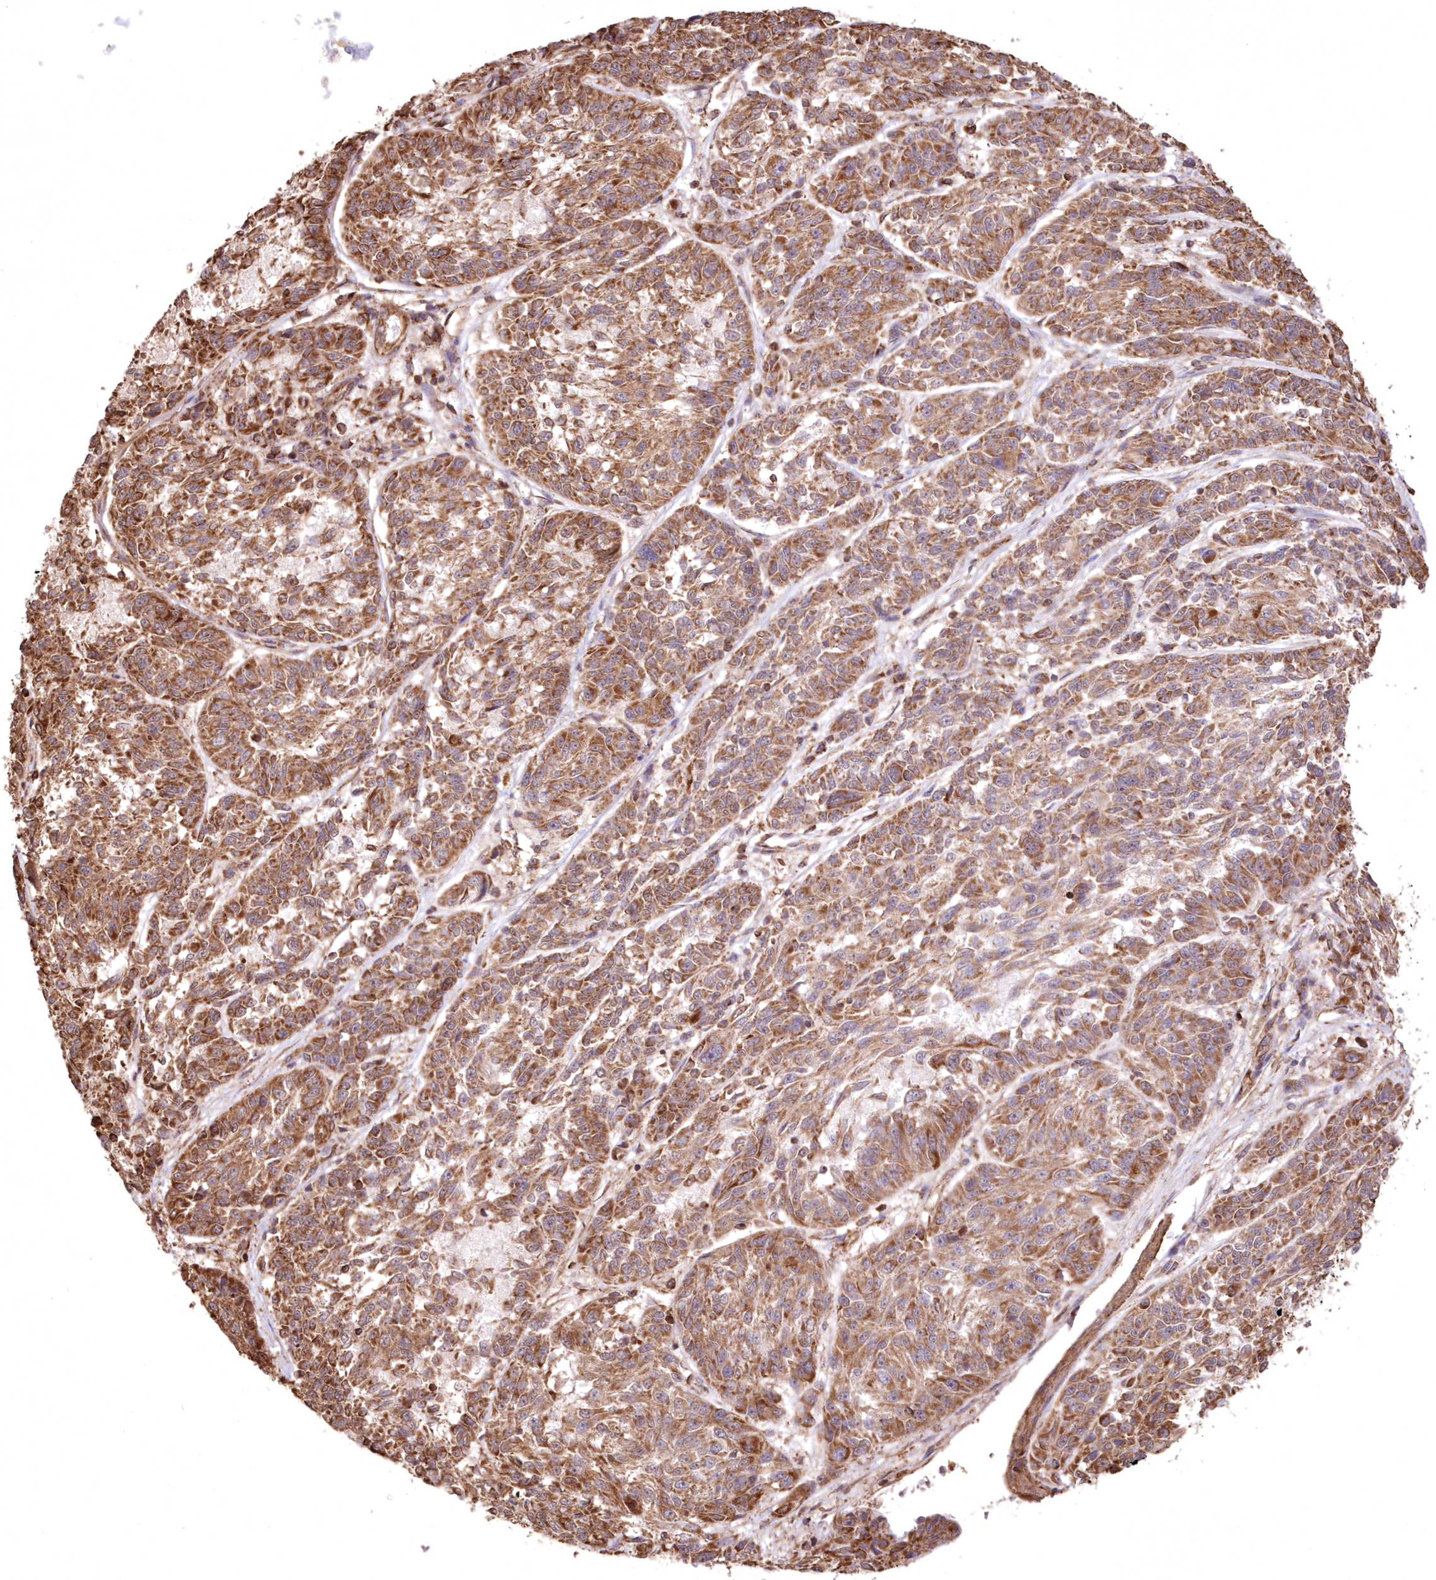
{"staining": {"intensity": "moderate", "quantity": ">75%", "location": "cytoplasmic/membranous"}, "tissue": "melanoma", "cell_type": "Tumor cells", "image_type": "cancer", "snomed": [{"axis": "morphology", "description": "Malignant melanoma, NOS"}, {"axis": "topography", "description": "Skin"}], "caption": "The image shows immunohistochemical staining of melanoma. There is moderate cytoplasmic/membranous expression is seen in about >75% of tumor cells. (DAB IHC with brightfield microscopy, high magnification).", "gene": "TMEM139", "patient": {"sex": "male", "age": 53}}